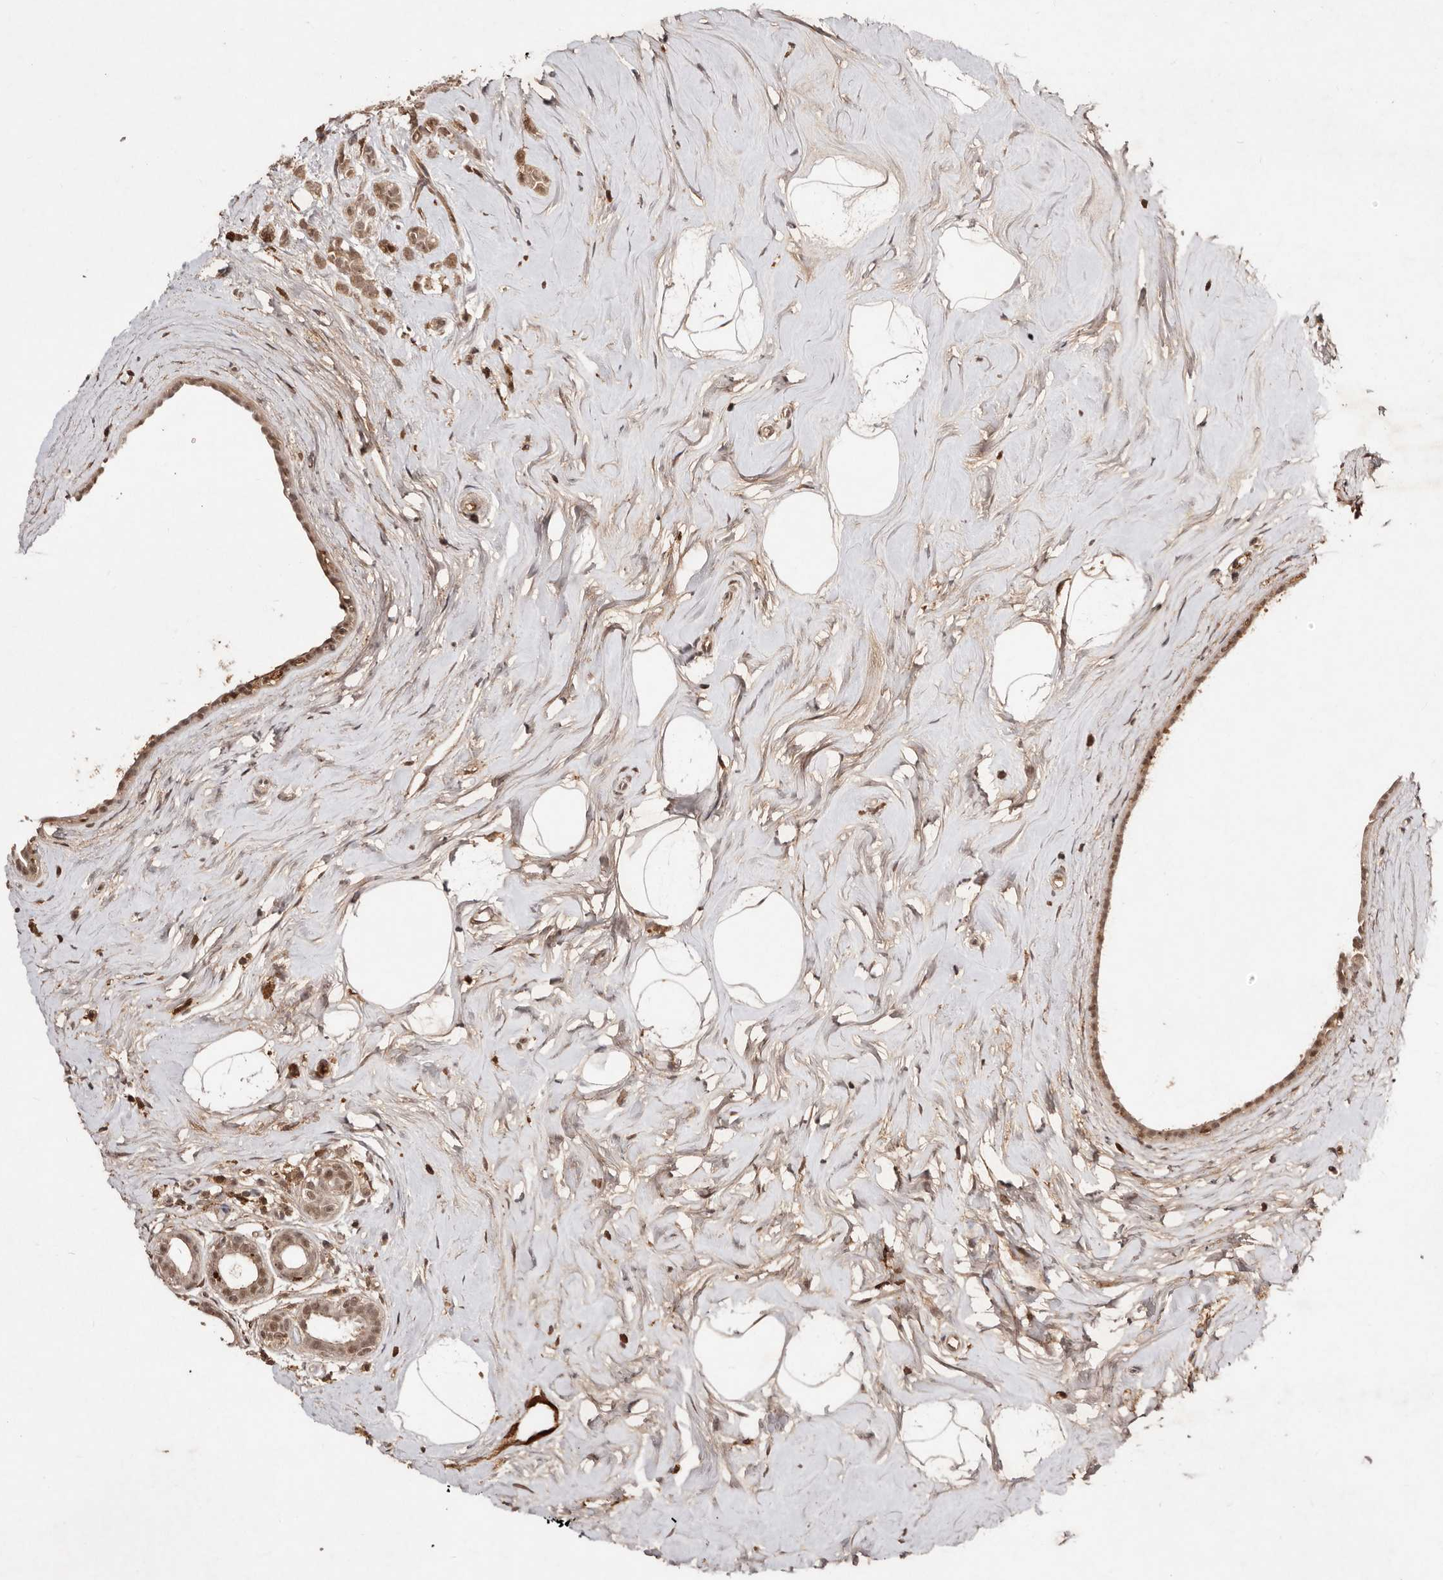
{"staining": {"intensity": "moderate", "quantity": ">75%", "location": "cytoplasmic/membranous,nuclear"}, "tissue": "breast cancer", "cell_type": "Tumor cells", "image_type": "cancer", "snomed": [{"axis": "morphology", "description": "Lobular carcinoma"}, {"axis": "topography", "description": "Breast"}], "caption": "Breast lobular carcinoma tissue shows moderate cytoplasmic/membranous and nuclear staining in approximately >75% of tumor cells, visualized by immunohistochemistry.", "gene": "BICRAL", "patient": {"sex": "female", "age": 47}}